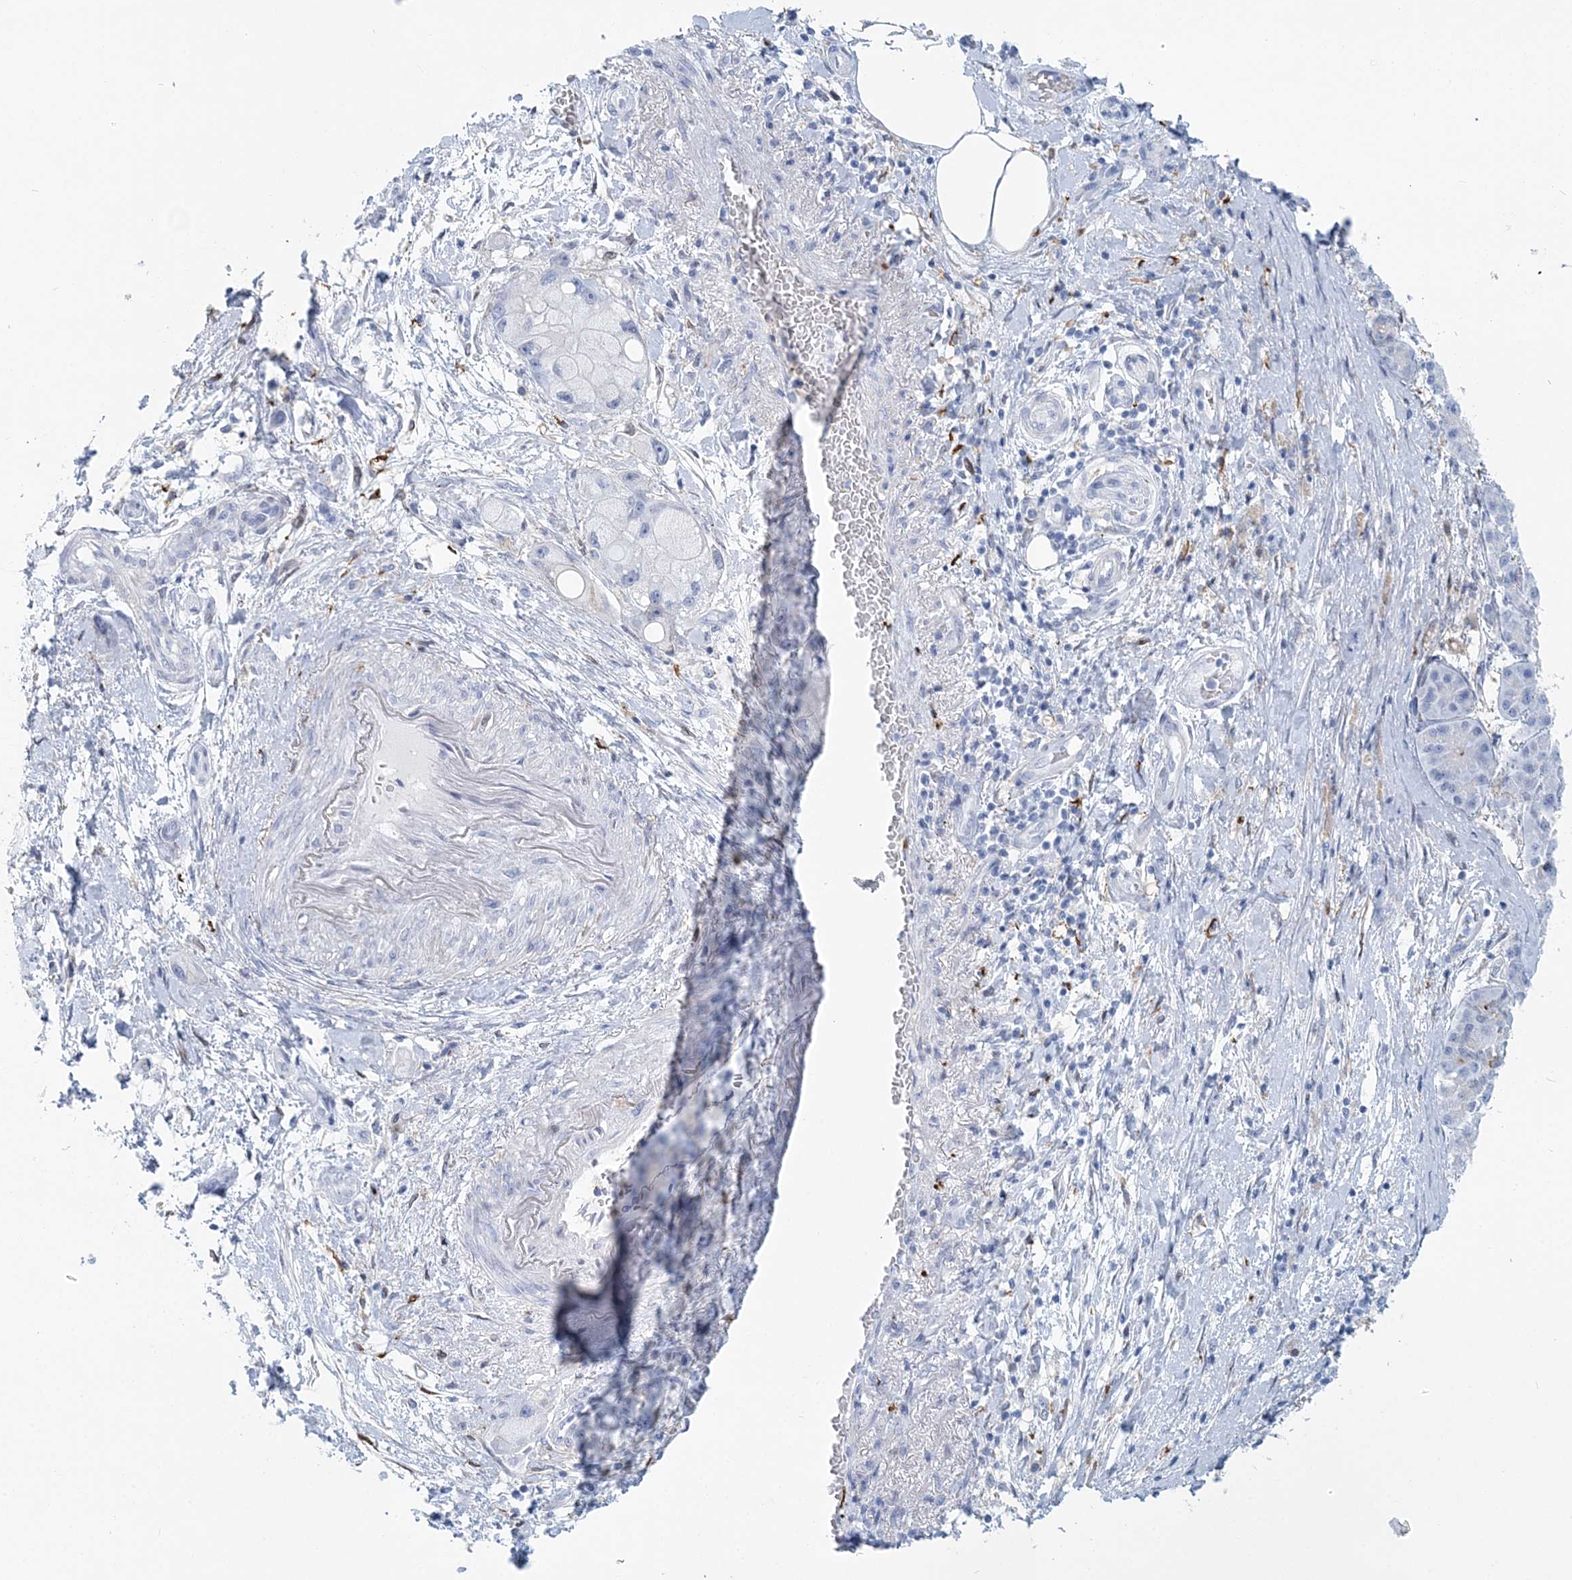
{"staining": {"intensity": "negative", "quantity": "none", "location": "none"}, "tissue": "pancreatic cancer", "cell_type": "Tumor cells", "image_type": "cancer", "snomed": [{"axis": "morphology", "description": "Normal tissue, NOS"}, {"axis": "morphology", "description": "Adenocarcinoma, NOS"}, {"axis": "topography", "description": "Pancreas"}], "caption": "DAB immunohistochemical staining of pancreatic cancer demonstrates no significant positivity in tumor cells.", "gene": "NKX6-1", "patient": {"sex": "female", "age": 68}}